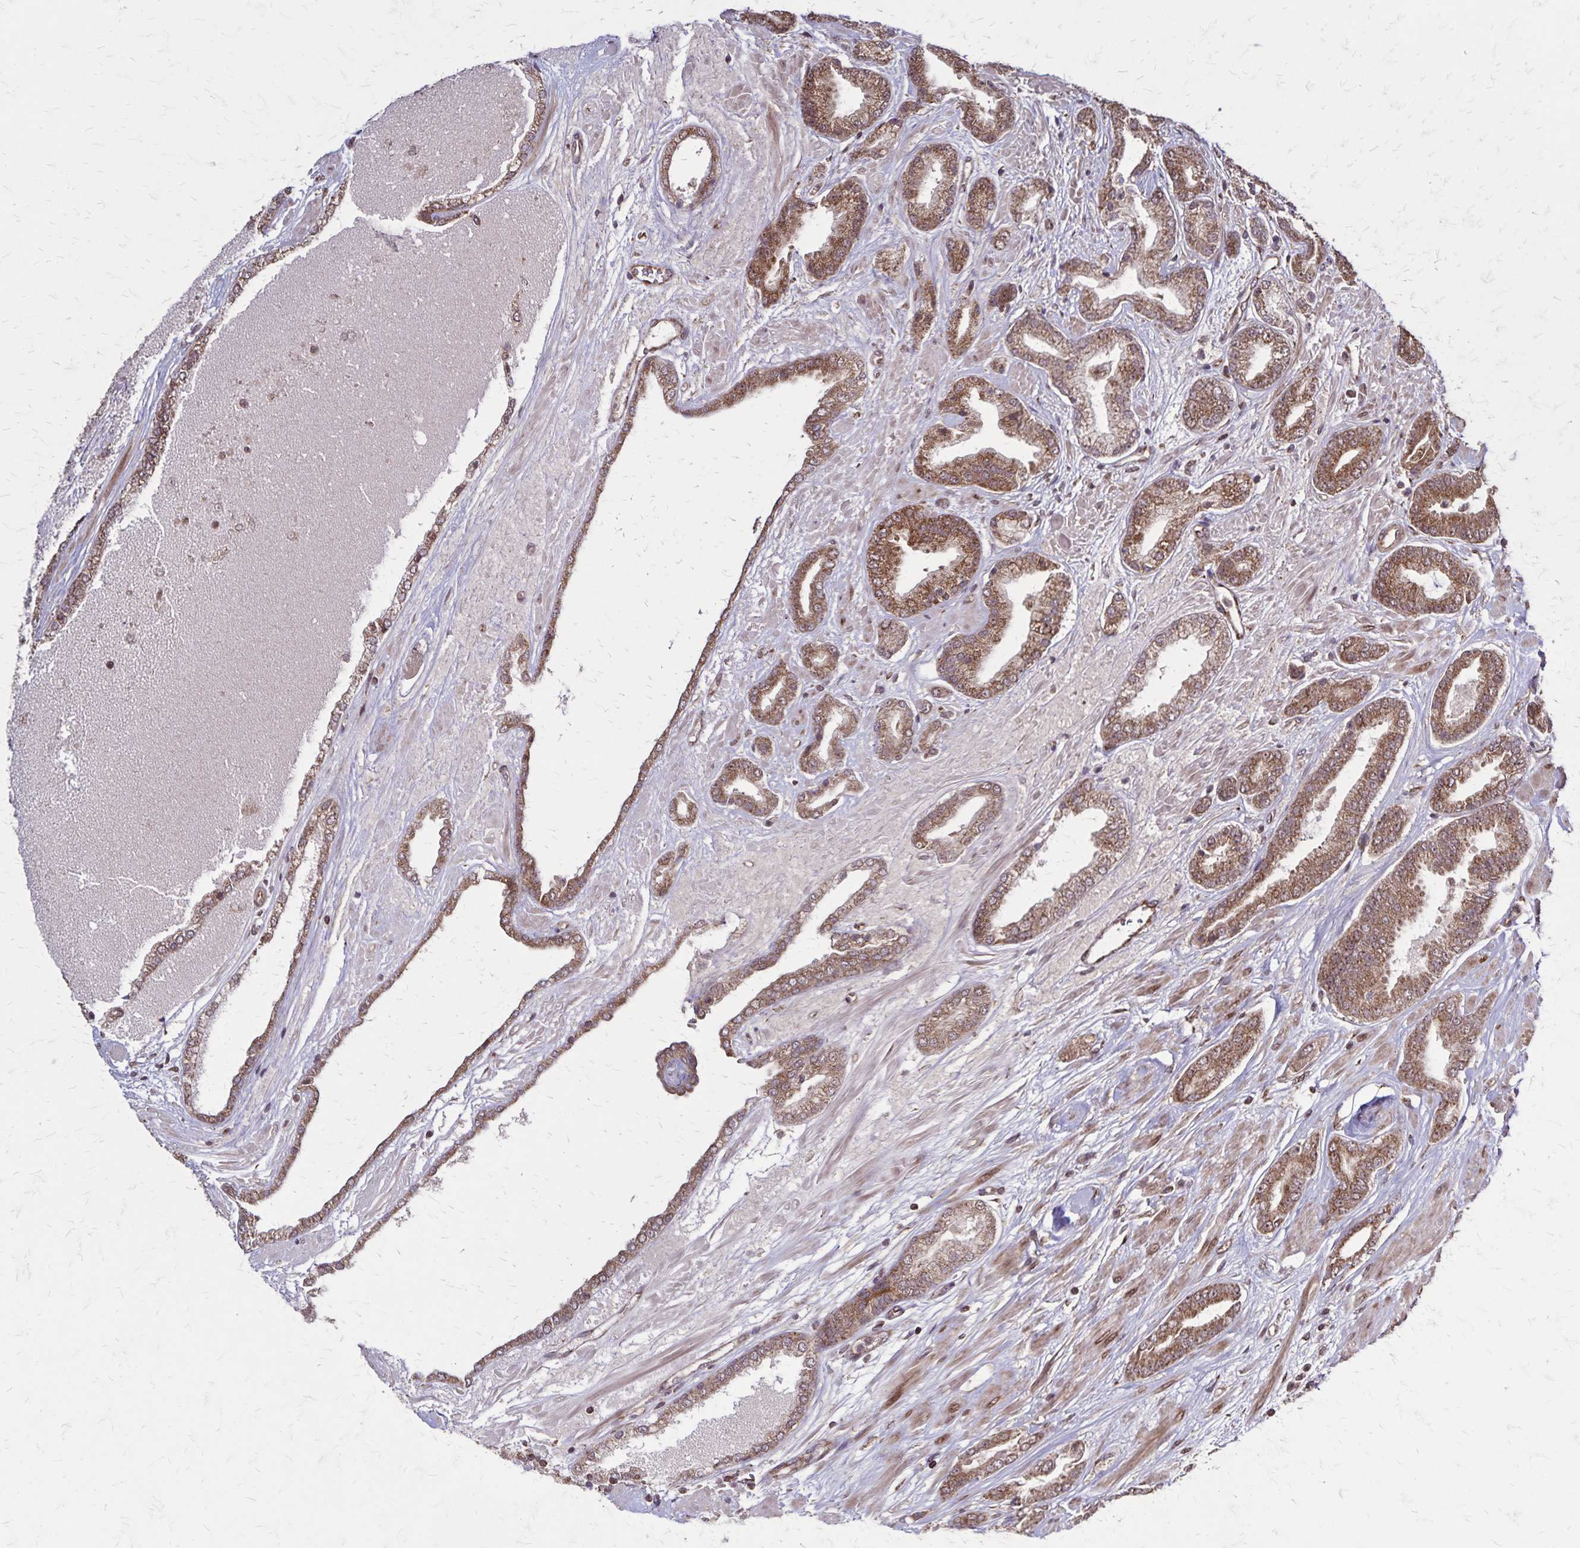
{"staining": {"intensity": "moderate", "quantity": ">75%", "location": "cytoplasmic/membranous"}, "tissue": "prostate cancer", "cell_type": "Tumor cells", "image_type": "cancer", "snomed": [{"axis": "morphology", "description": "Adenocarcinoma, High grade"}, {"axis": "topography", "description": "Prostate"}], "caption": "Prostate cancer (high-grade adenocarcinoma) tissue demonstrates moderate cytoplasmic/membranous staining in about >75% of tumor cells (brown staining indicates protein expression, while blue staining denotes nuclei).", "gene": "NFS1", "patient": {"sex": "male", "age": 56}}